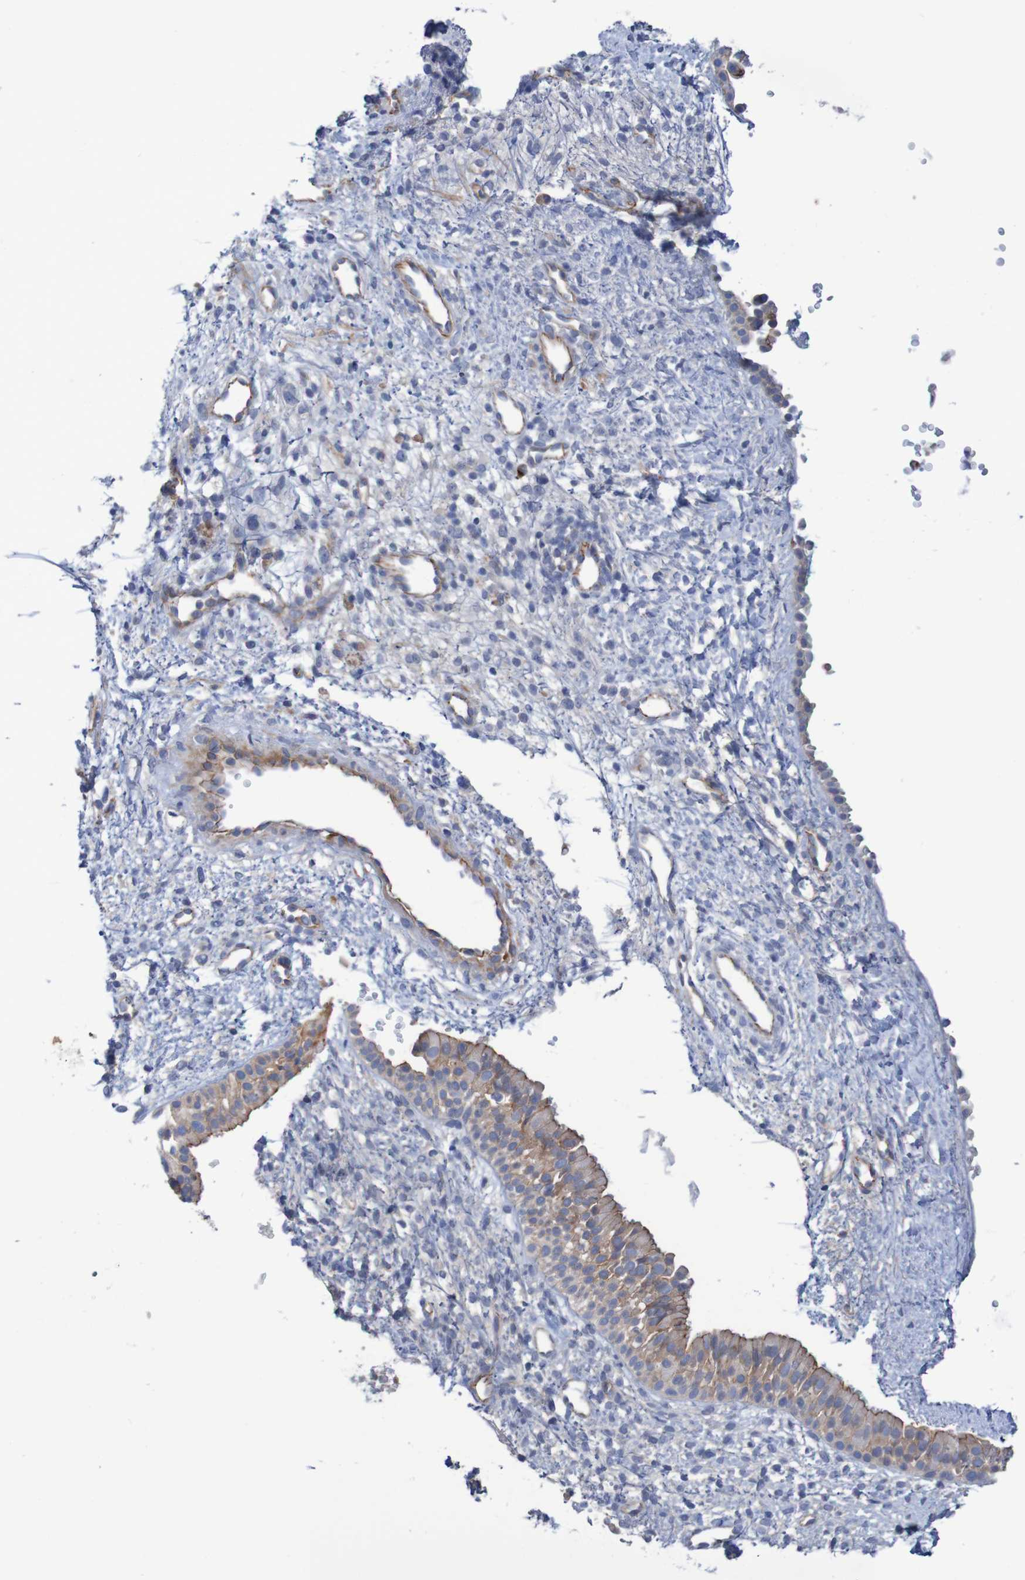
{"staining": {"intensity": "weak", "quantity": "25%-75%", "location": "cytoplasmic/membranous"}, "tissue": "nasopharynx", "cell_type": "Respiratory epithelial cells", "image_type": "normal", "snomed": [{"axis": "morphology", "description": "Normal tissue, NOS"}, {"axis": "topography", "description": "Nasopharynx"}], "caption": "Protein staining of benign nasopharynx shows weak cytoplasmic/membranous staining in approximately 25%-75% of respiratory epithelial cells. (DAB (3,3'-diaminobenzidine) IHC, brown staining for protein, blue staining for nuclei).", "gene": "NECTIN2", "patient": {"sex": "male", "age": 22}}